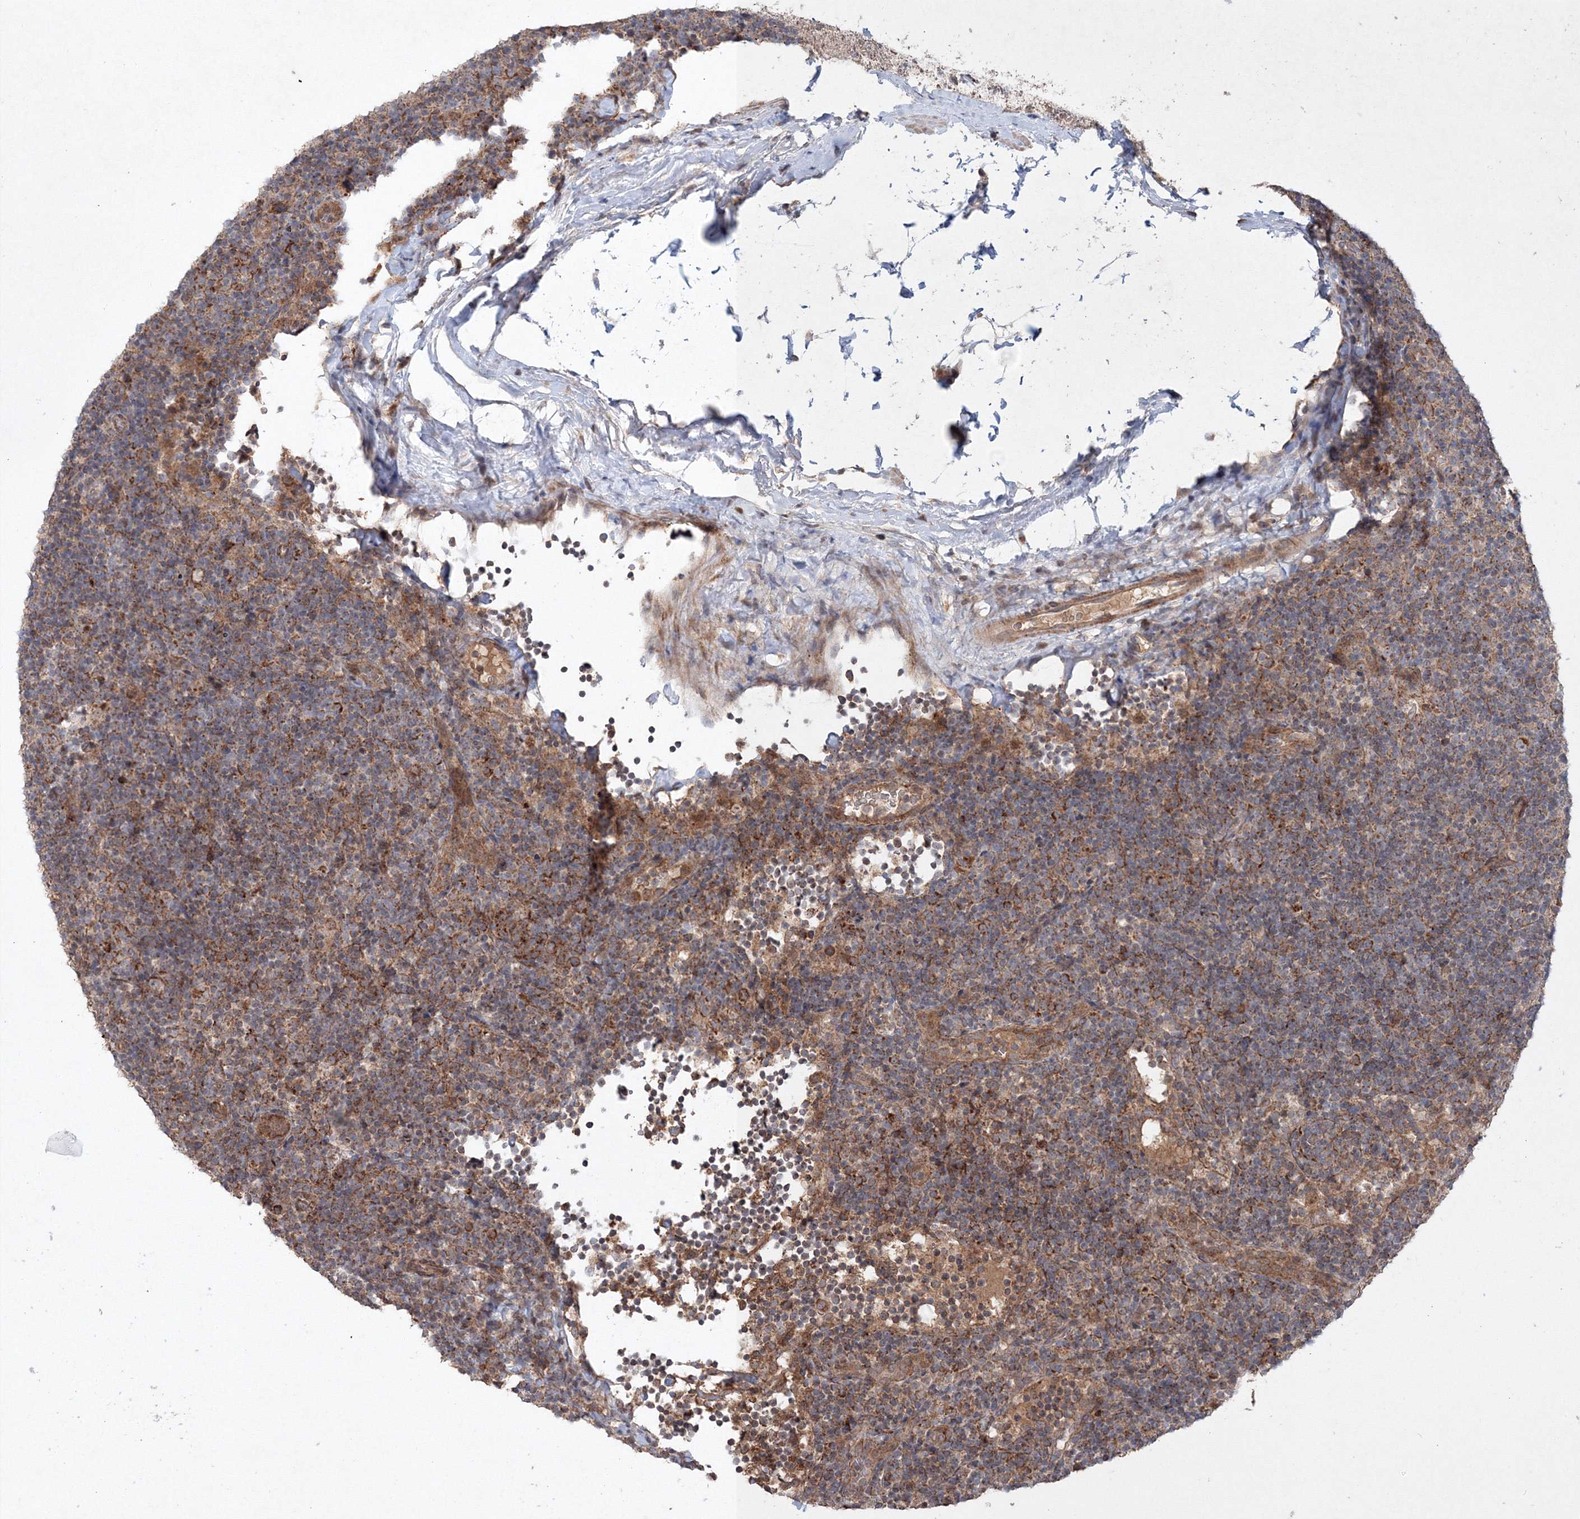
{"staining": {"intensity": "strong", "quantity": ">75%", "location": "cytoplasmic/membranous"}, "tissue": "lymphoma", "cell_type": "Tumor cells", "image_type": "cancer", "snomed": [{"axis": "morphology", "description": "Hodgkin's disease, NOS"}, {"axis": "topography", "description": "Lymph node"}], "caption": "About >75% of tumor cells in lymphoma exhibit strong cytoplasmic/membranous protein positivity as visualized by brown immunohistochemical staining.", "gene": "NOA1", "patient": {"sex": "female", "age": 57}}